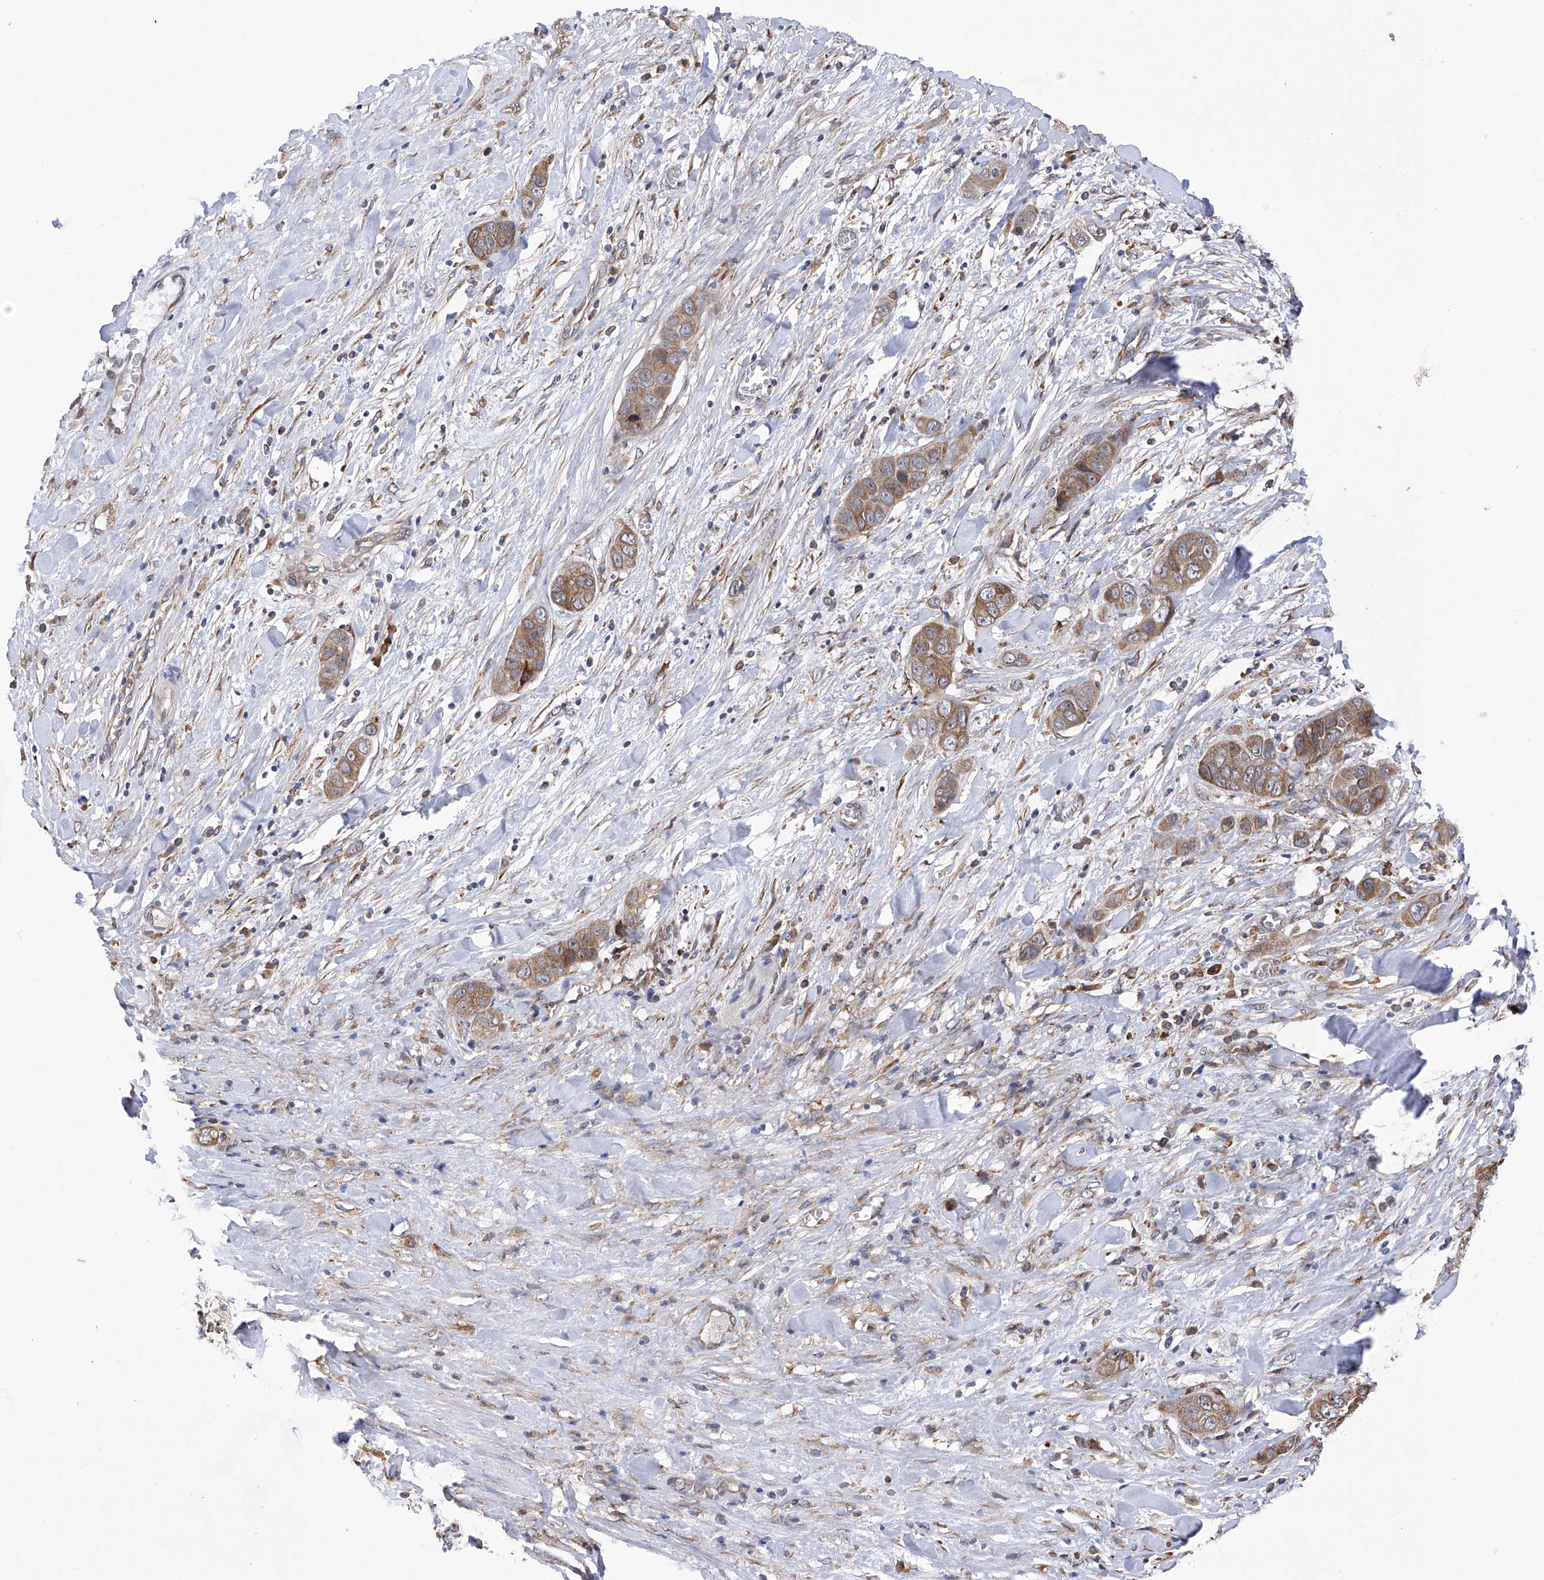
{"staining": {"intensity": "moderate", "quantity": ">75%", "location": "cytoplasmic/membranous"}, "tissue": "liver cancer", "cell_type": "Tumor cells", "image_type": "cancer", "snomed": [{"axis": "morphology", "description": "Cholangiocarcinoma"}, {"axis": "topography", "description": "Liver"}], "caption": "Immunohistochemical staining of human cholangiocarcinoma (liver) reveals moderate cytoplasmic/membranous protein positivity in about >75% of tumor cells.", "gene": "DNAH8", "patient": {"sex": "female", "age": 52}}